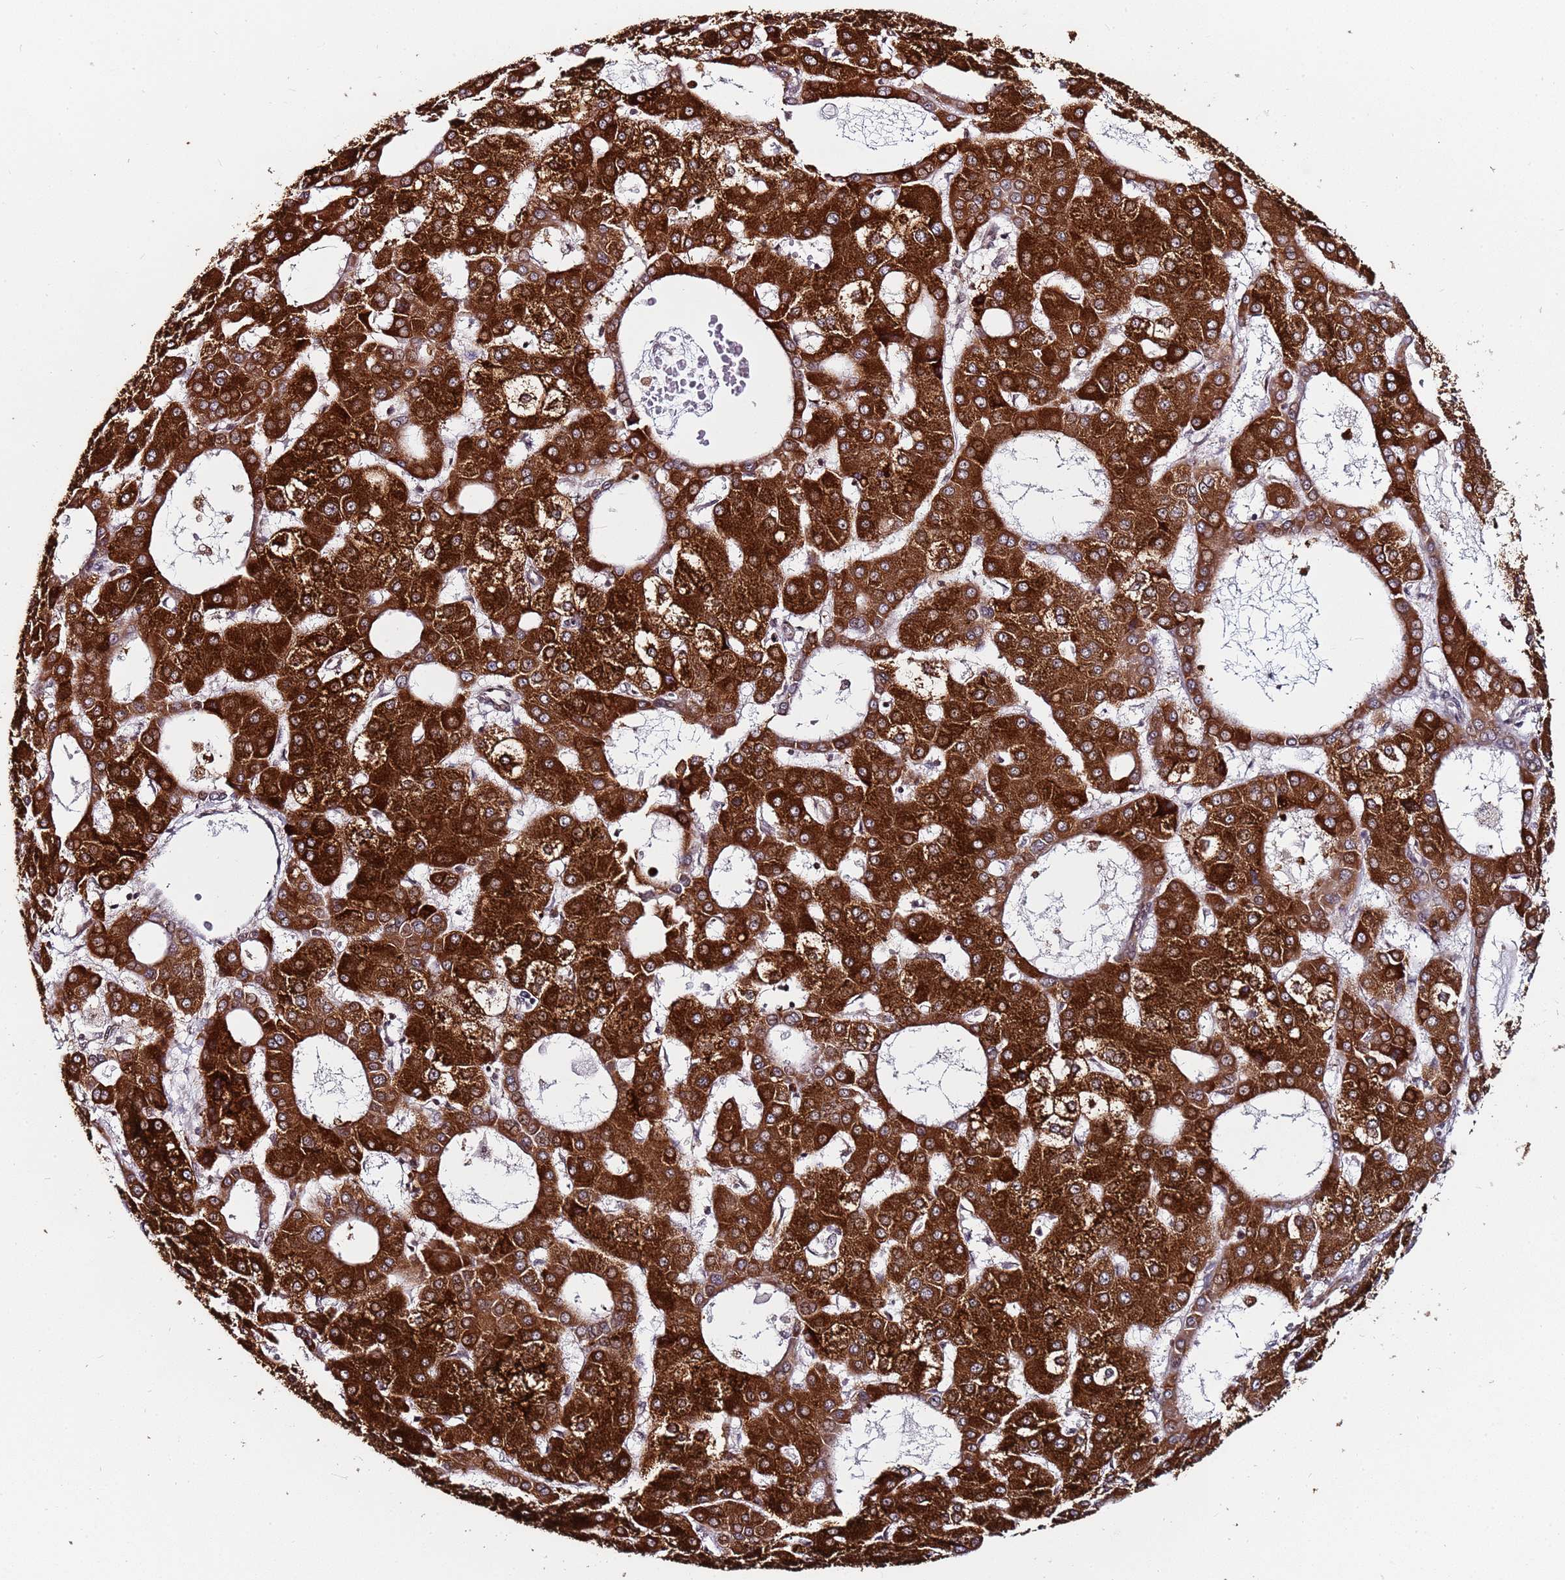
{"staining": {"intensity": "strong", "quantity": ">75%", "location": "cytoplasmic/membranous"}, "tissue": "liver cancer", "cell_type": "Tumor cells", "image_type": "cancer", "snomed": [{"axis": "morphology", "description": "Carcinoma, Hepatocellular, NOS"}, {"axis": "topography", "description": "Liver"}], "caption": "Tumor cells show high levels of strong cytoplasmic/membranous positivity in about >75% of cells in human liver hepatocellular carcinoma. (Stains: DAB (3,3'-diaminobenzidine) in brown, nuclei in blue, Microscopy: brightfield microscopy at high magnification).", "gene": "PPM1H", "patient": {"sex": "male", "age": 47}}